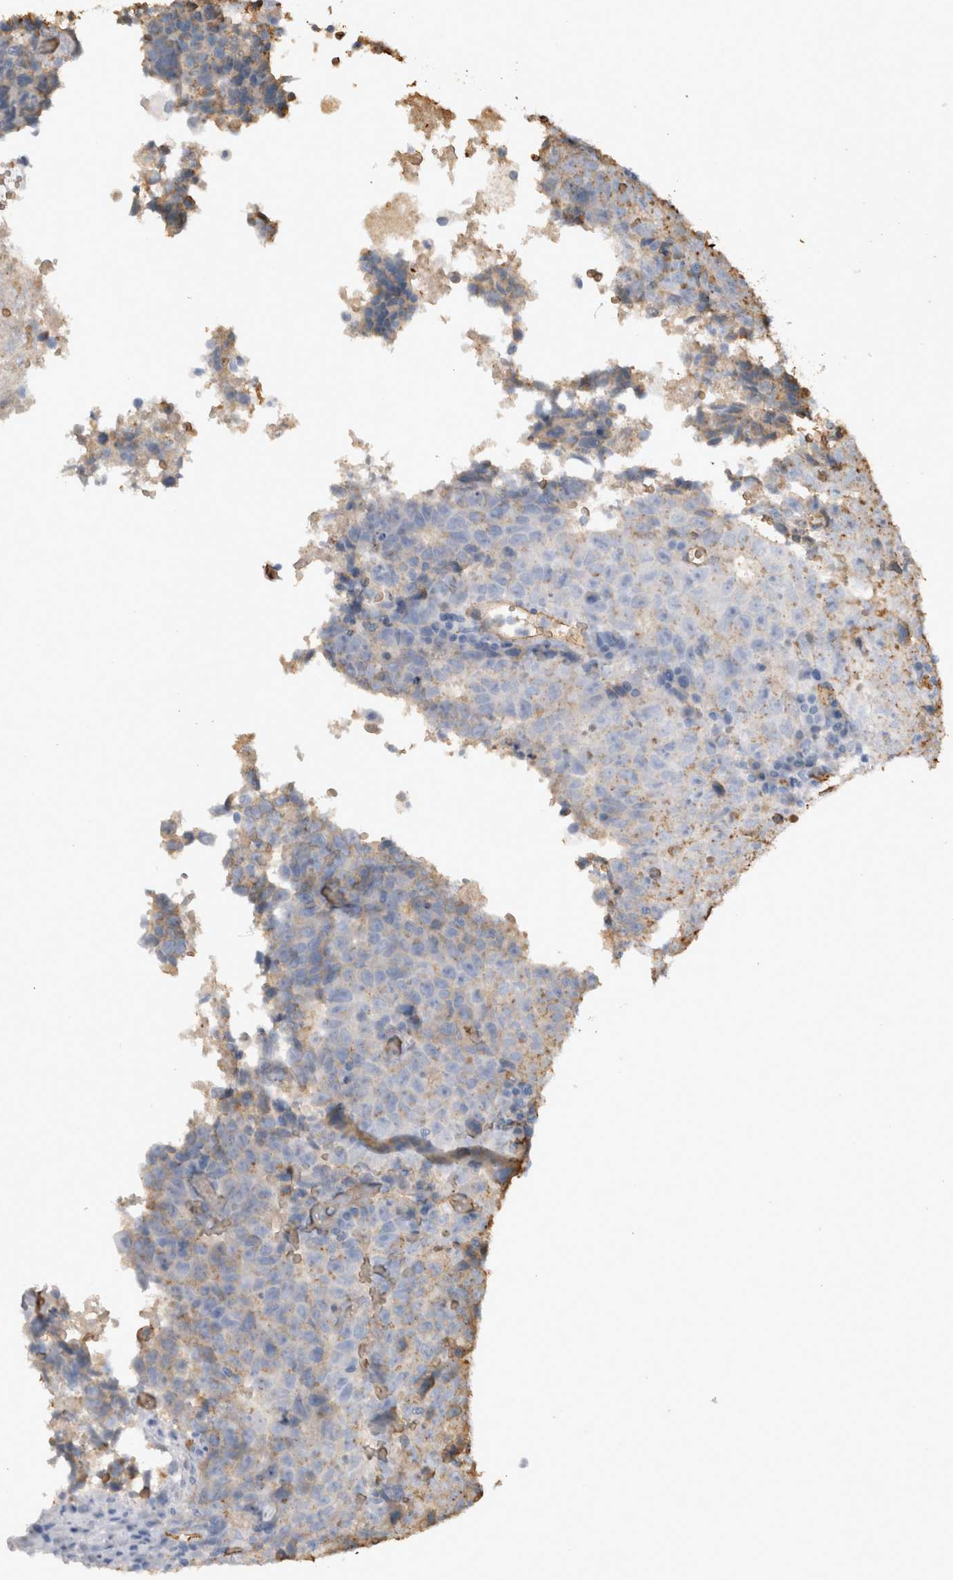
{"staining": {"intensity": "negative", "quantity": "none", "location": "none"}, "tissue": "testis cancer", "cell_type": "Tumor cells", "image_type": "cancer", "snomed": [{"axis": "morphology", "description": "Necrosis, NOS"}, {"axis": "morphology", "description": "Carcinoma, Embryonal, NOS"}, {"axis": "topography", "description": "Testis"}], "caption": "Protein analysis of embryonal carcinoma (testis) shows no significant positivity in tumor cells.", "gene": "IL17RC", "patient": {"sex": "male", "age": 19}}